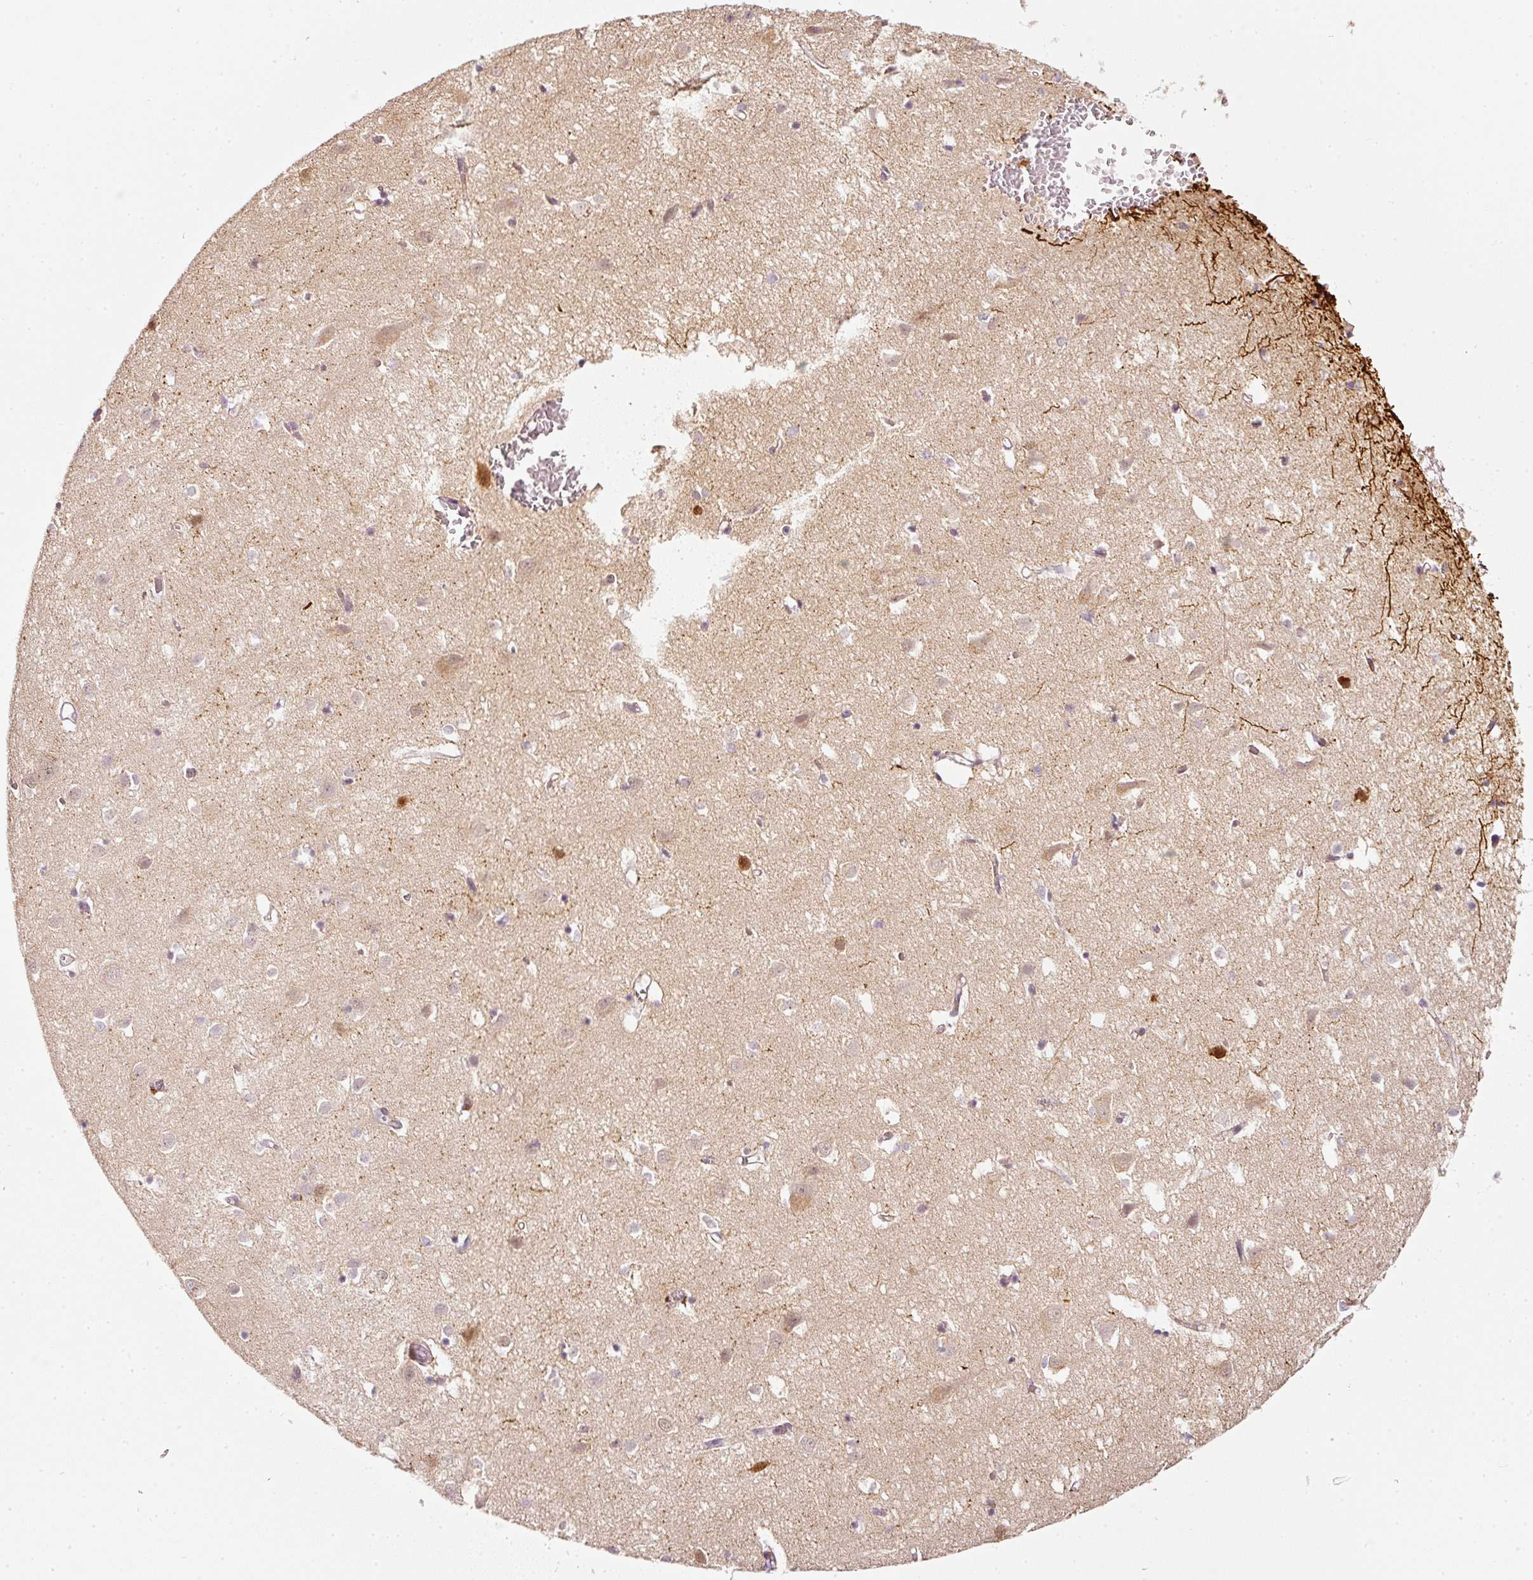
{"staining": {"intensity": "moderate", "quantity": "<25%", "location": "cytoplasmic/membranous"}, "tissue": "cerebral cortex", "cell_type": "Endothelial cells", "image_type": "normal", "snomed": [{"axis": "morphology", "description": "Normal tissue, NOS"}, {"axis": "topography", "description": "Cerebral cortex"}], "caption": "Cerebral cortex stained with a brown dye demonstrates moderate cytoplasmic/membranous positive staining in about <25% of endothelial cells.", "gene": "TOGARAM1", "patient": {"sex": "male", "age": 70}}